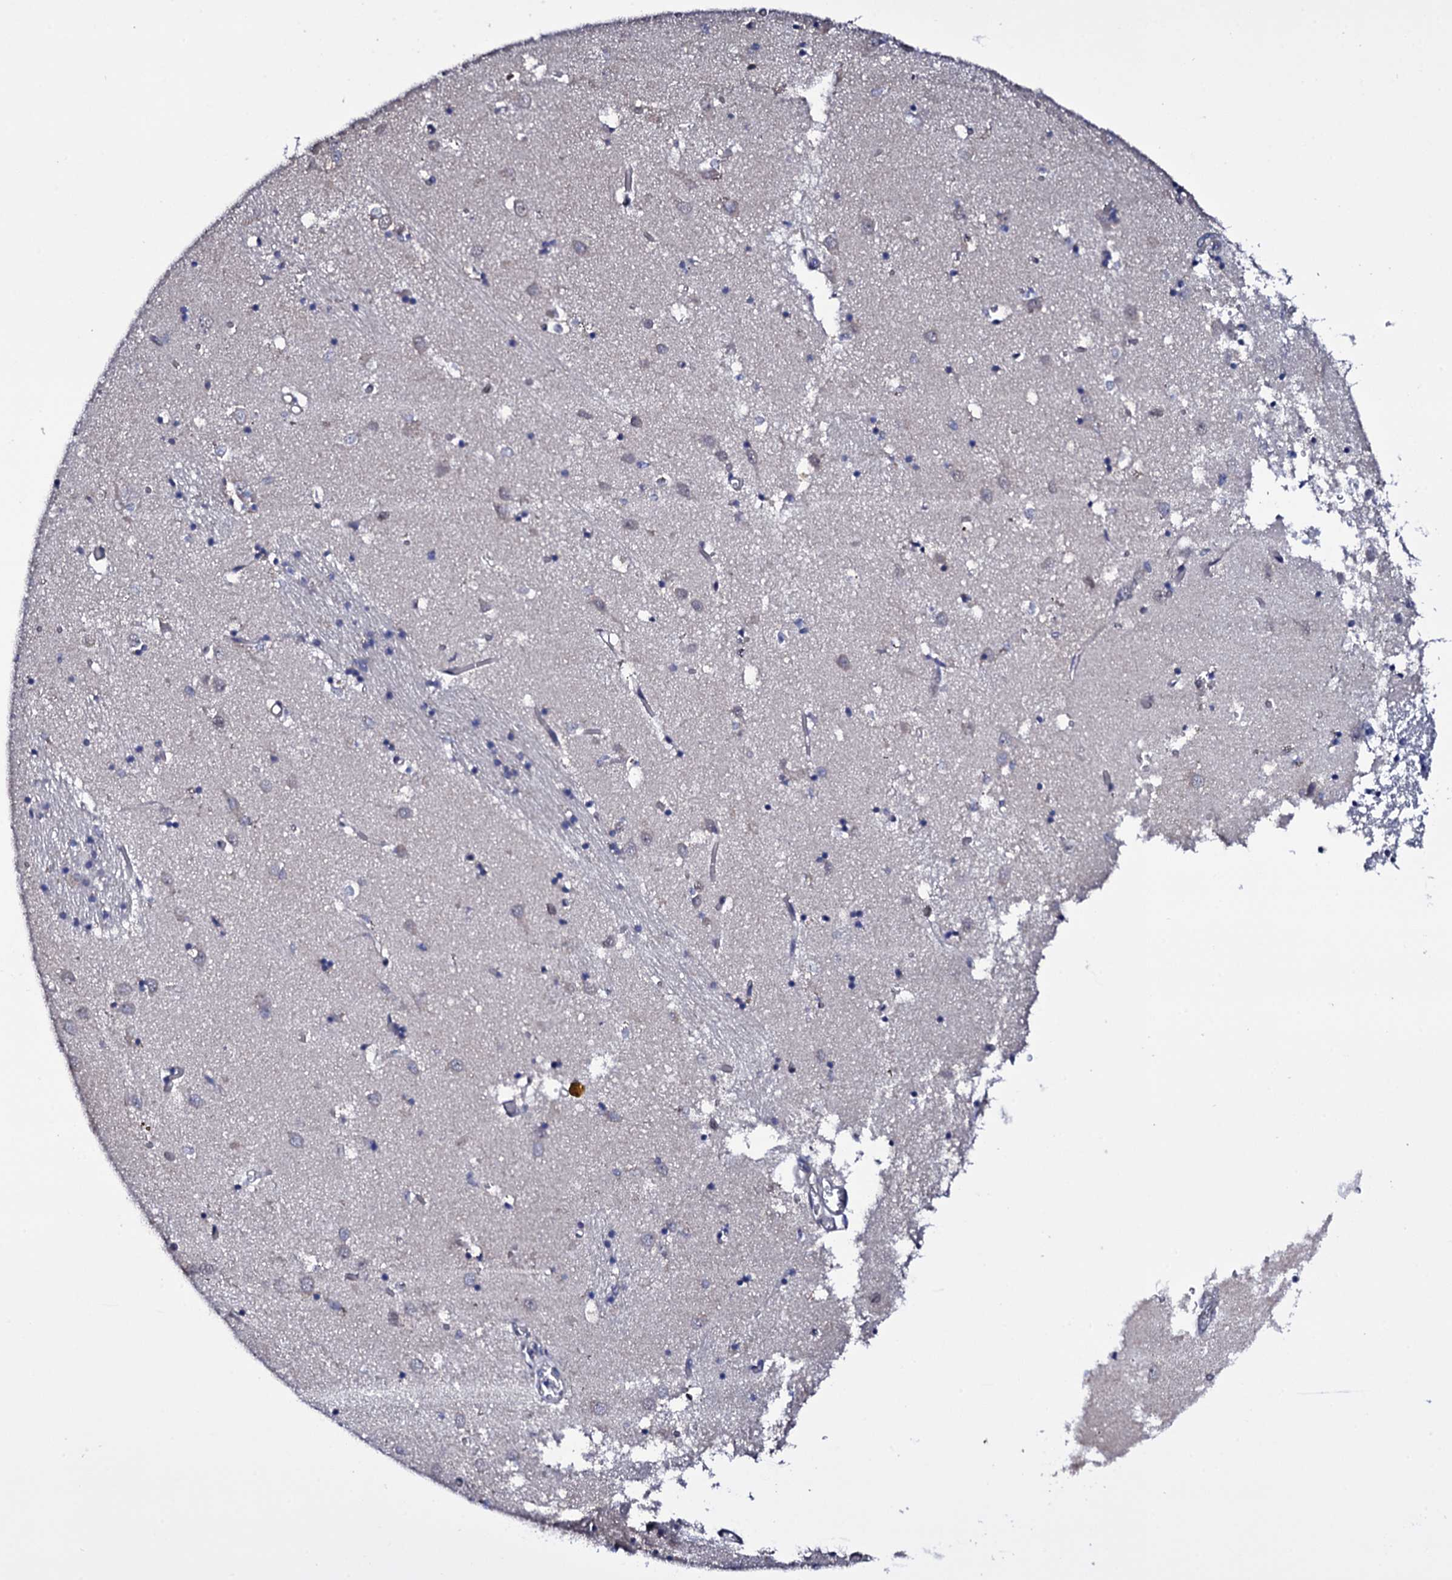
{"staining": {"intensity": "negative", "quantity": "none", "location": "none"}, "tissue": "caudate", "cell_type": "Glial cells", "image_type": "normal", "snomed": [{"axis": "morphology", "description": "Normal tissue, NOS"}, {"axis": "topography", "description": "Lateral ventricle wall"}], "caption": "Glial cells show no significant positivity in benign caudate. The staining is performed using DAB brown chromogen with nuclei counter-stained in using hematoxylin.", "gene": "GAREM1", "patient": {"sex": "male", "age": 70}}